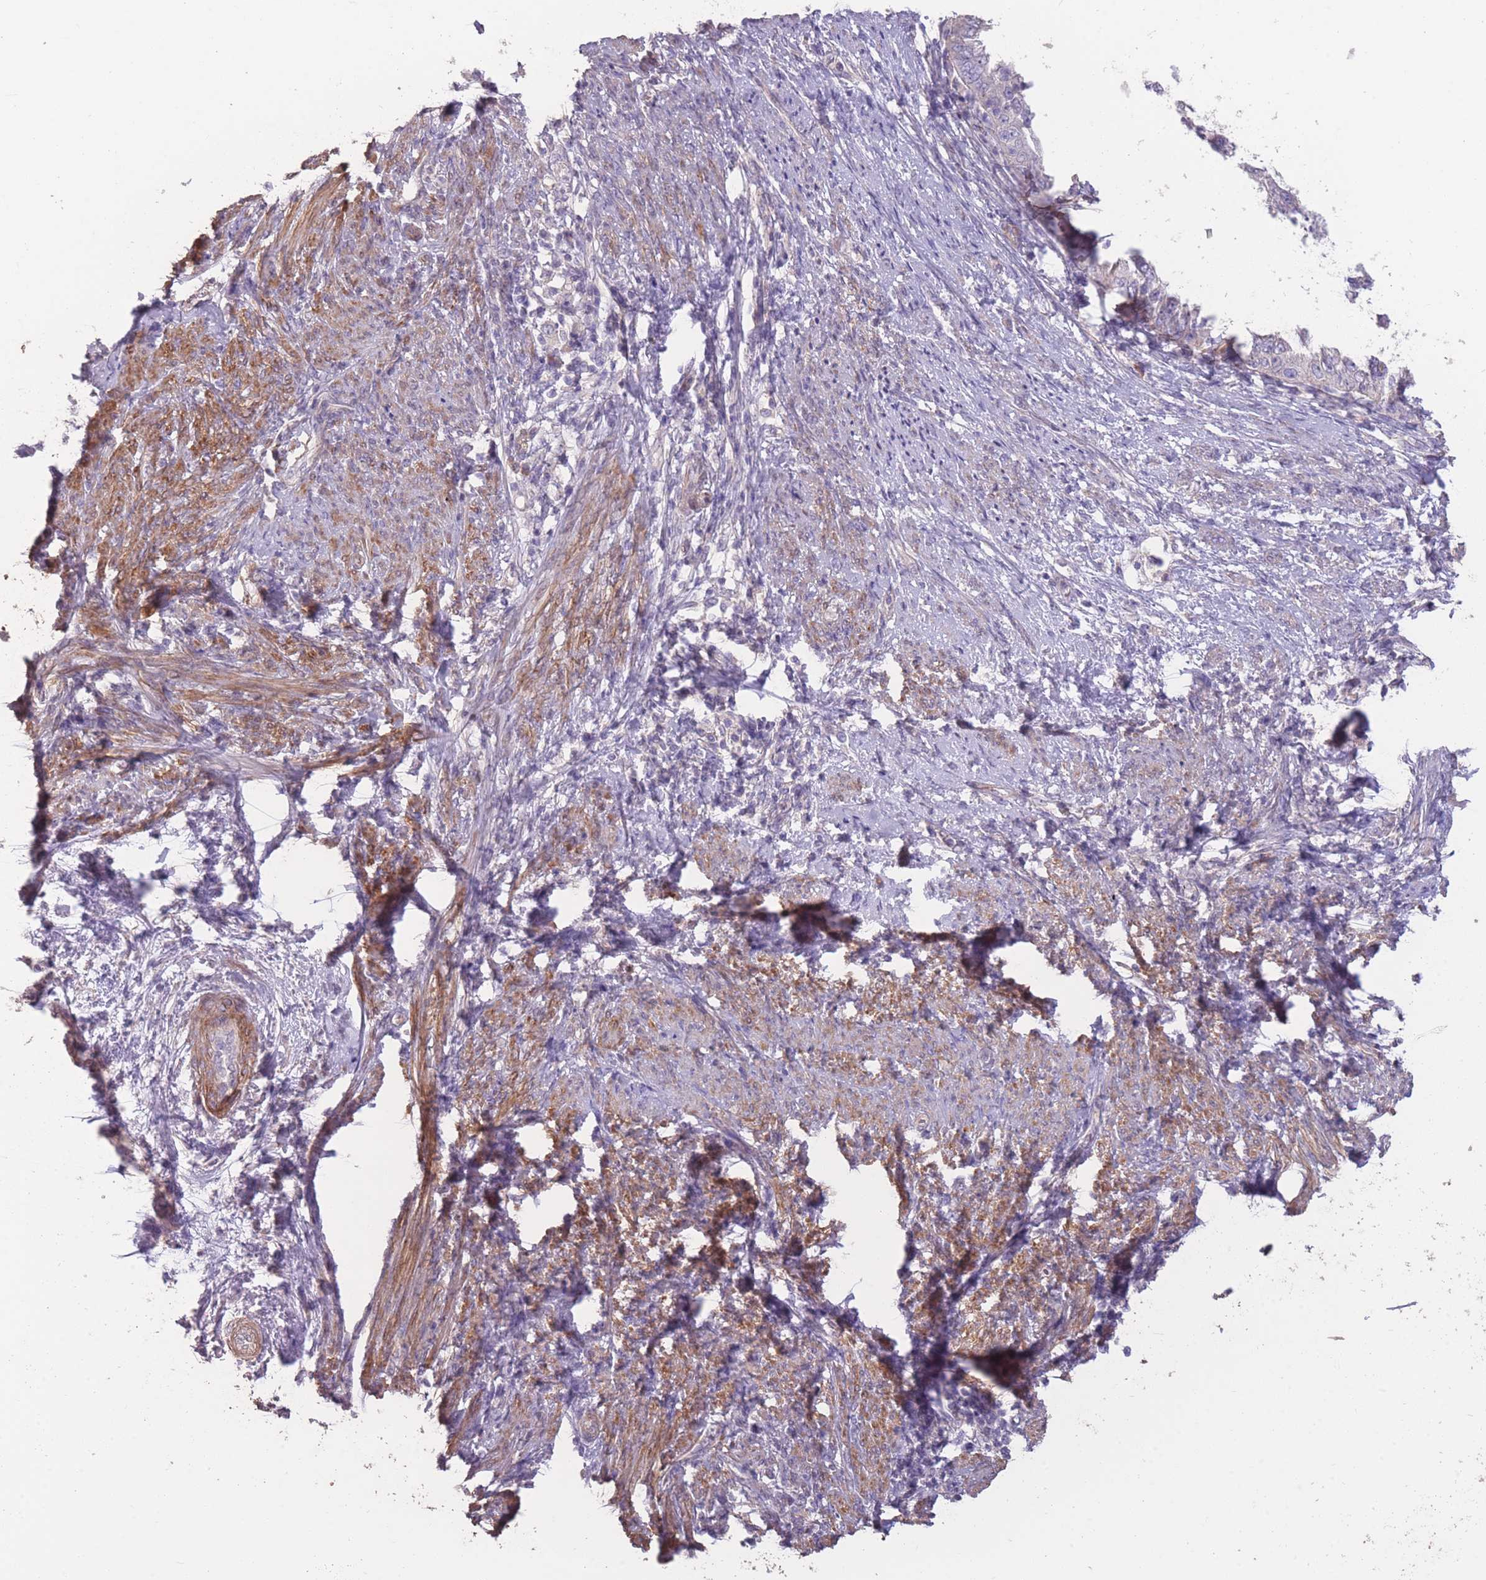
{"staining": {"intensity": "negative", "quantity": "none", "location": "none"}, "tissue": "endometrial cancer", "cell_type": "Tumor cells", "image_type": "cancer", "snomed": [{"axis": "morphology", "description": "Adenocarcinoma, NOS"}, {"axis": "topography", "description": "Endometrium"}], "caption": "Immunohistochemistry photomicrograph of human endometrial cancer (adenocarcinoma) stained for a protein (brown), which exhibits no expression in tumor cells.", "gene": "RSPH10B", "patient": {"sex": "female", "age": 85}}